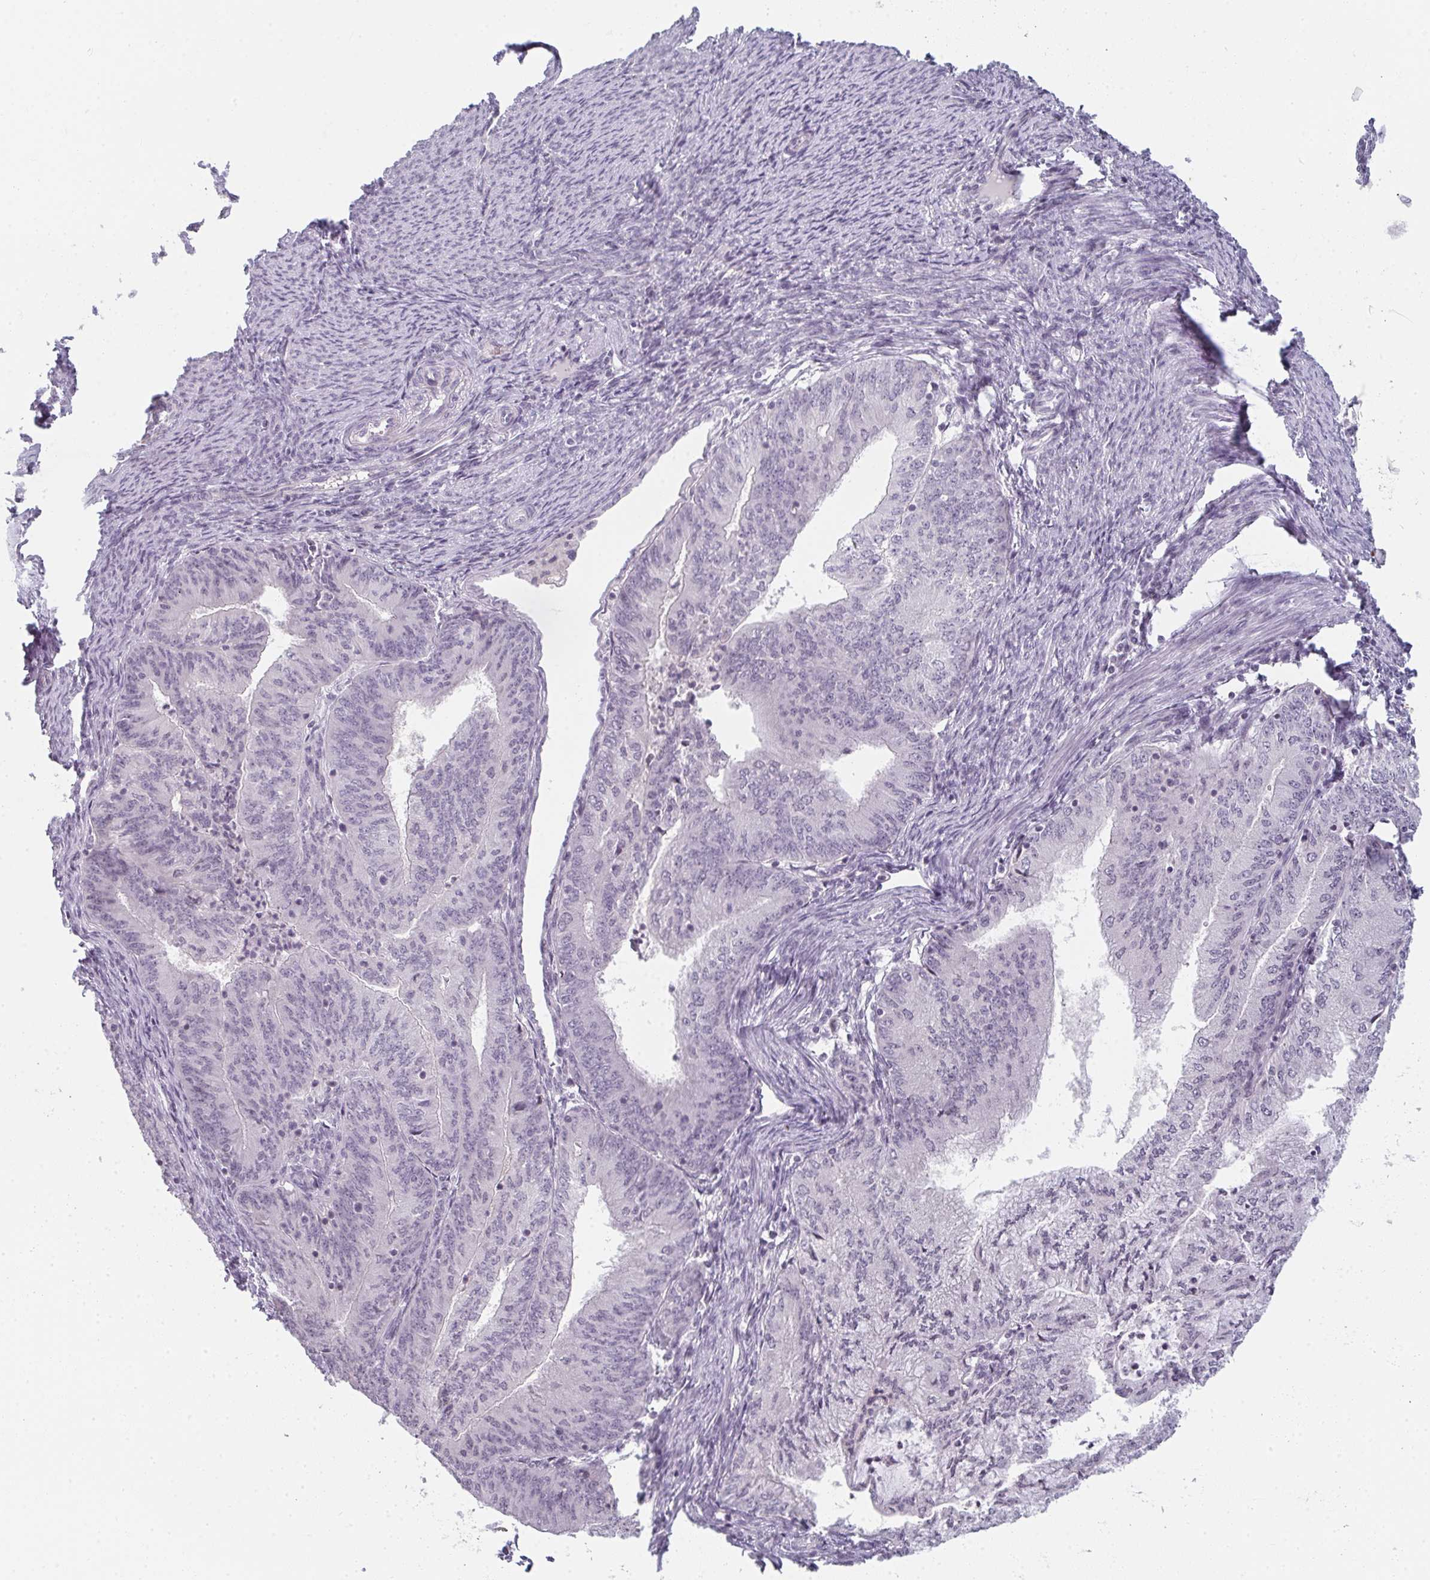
{"staining": {"intensity": "negative", "quantity": "none", "location": "none"}, "tissue": "endometrial cancer", "cell_type": "Tumor cells", "image_type": "cancer", "snomed": [{"axis": "morphology", "description": "Adenocarcinoma, NOS"}, {"axis": "topography", "description": "Endometrium"}], "caption": "This image is of endometrial cancer stained with immunohistochemistry to label a protein in brown with the nuclei are counter-stained blue. There is no expression in tumor cells.", "gene": "RBBP6", "patient": {"sex": "female", "age": 57}}